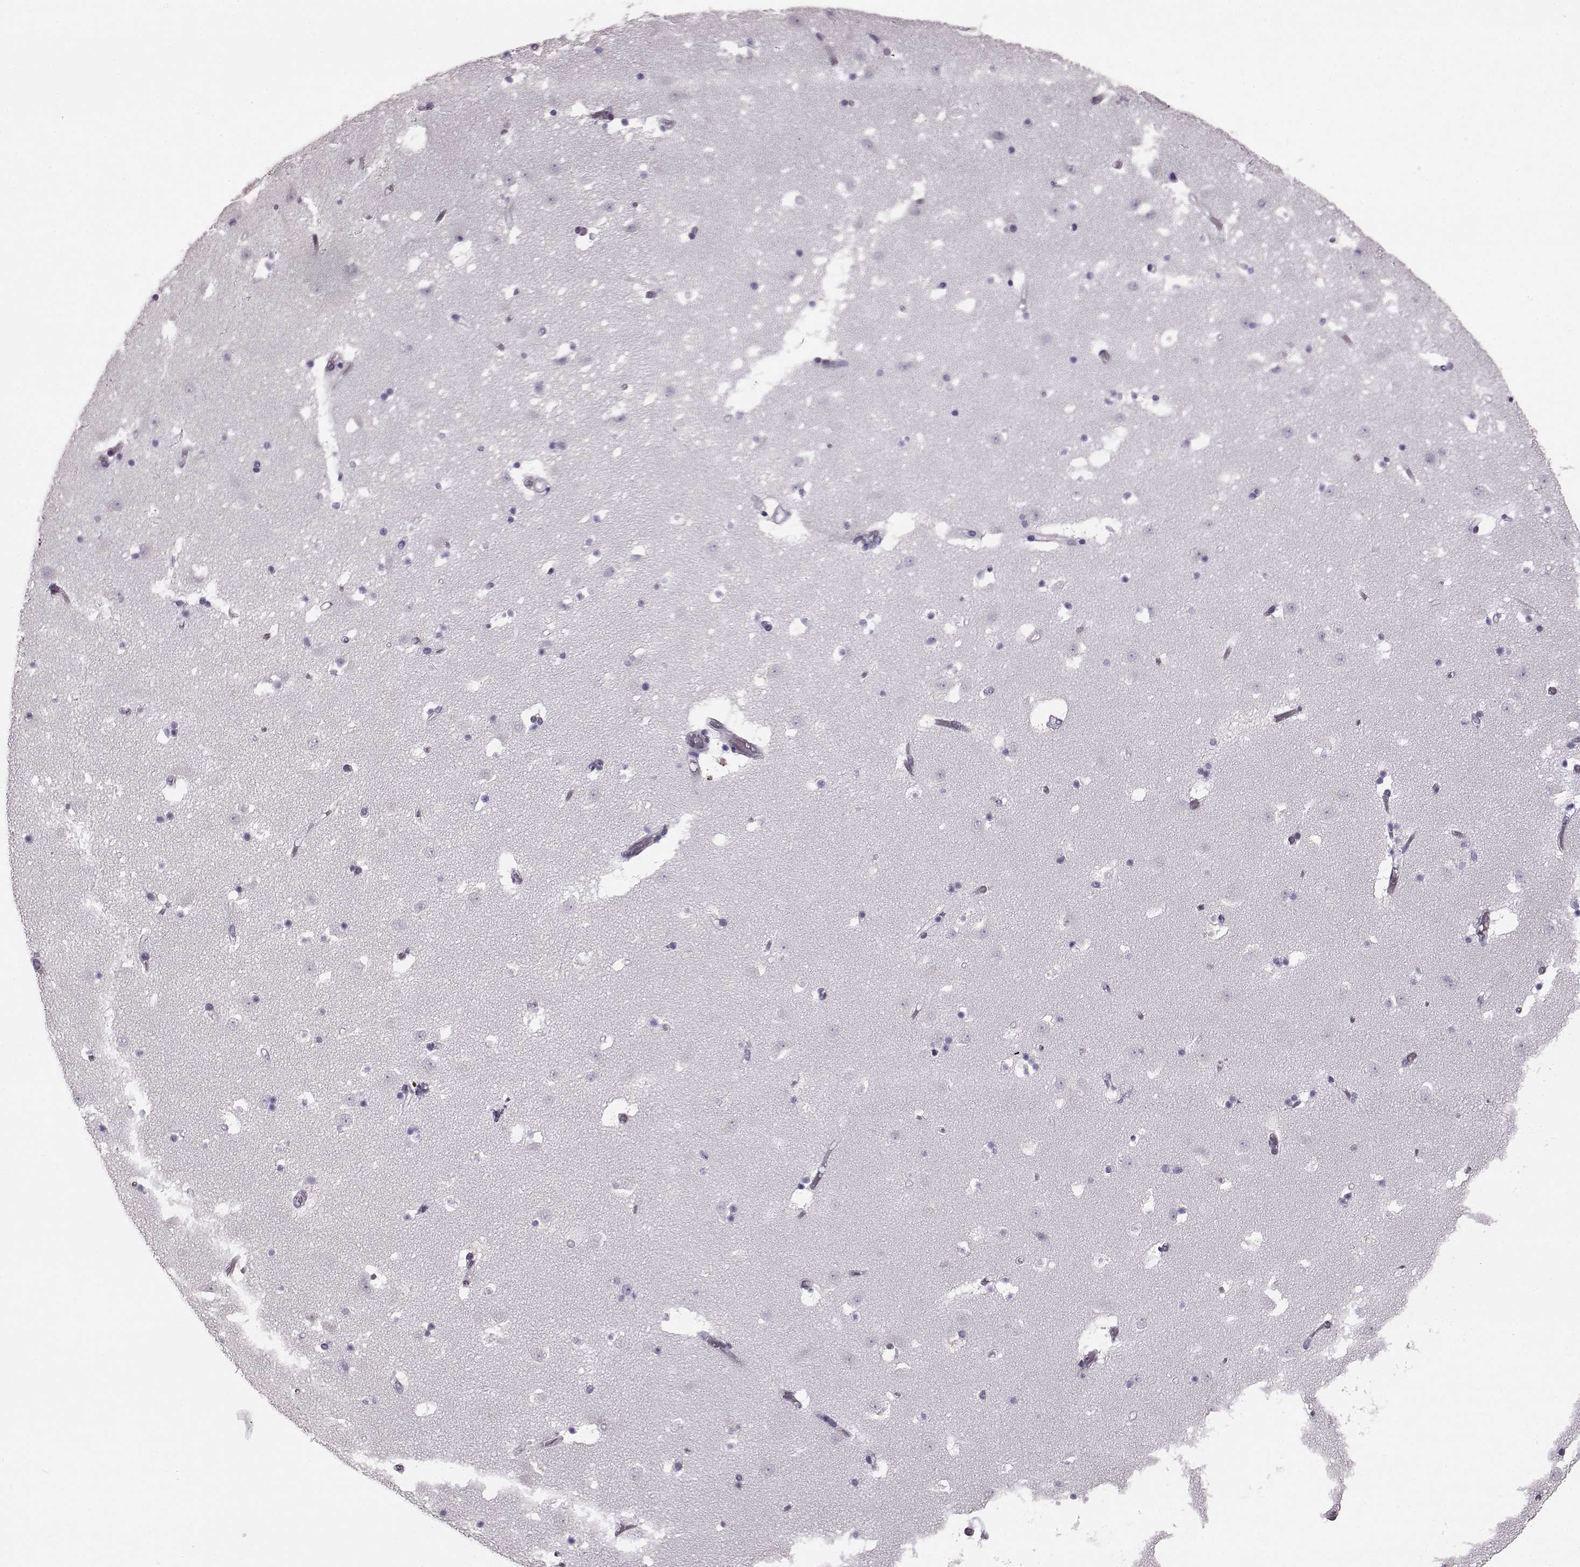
{"staining": {"intensity": "negative", "quantity": "none", "location": "none"}, "tissue": "caudate", "cell_type": "Glial cells", "image_type": "normal", "snomed": [{"axis": "morphology", "description": "Normal tissue, NOS"}, {"axis": "topography", "description": "Lateral ventricle wall"}], "caption": "Immunohistochemical staining of benign human caudate demonstrates no significant positivity in glial cells.", "gene": "TCHHL1", "patient": {"sex": "female", "age": 42}}